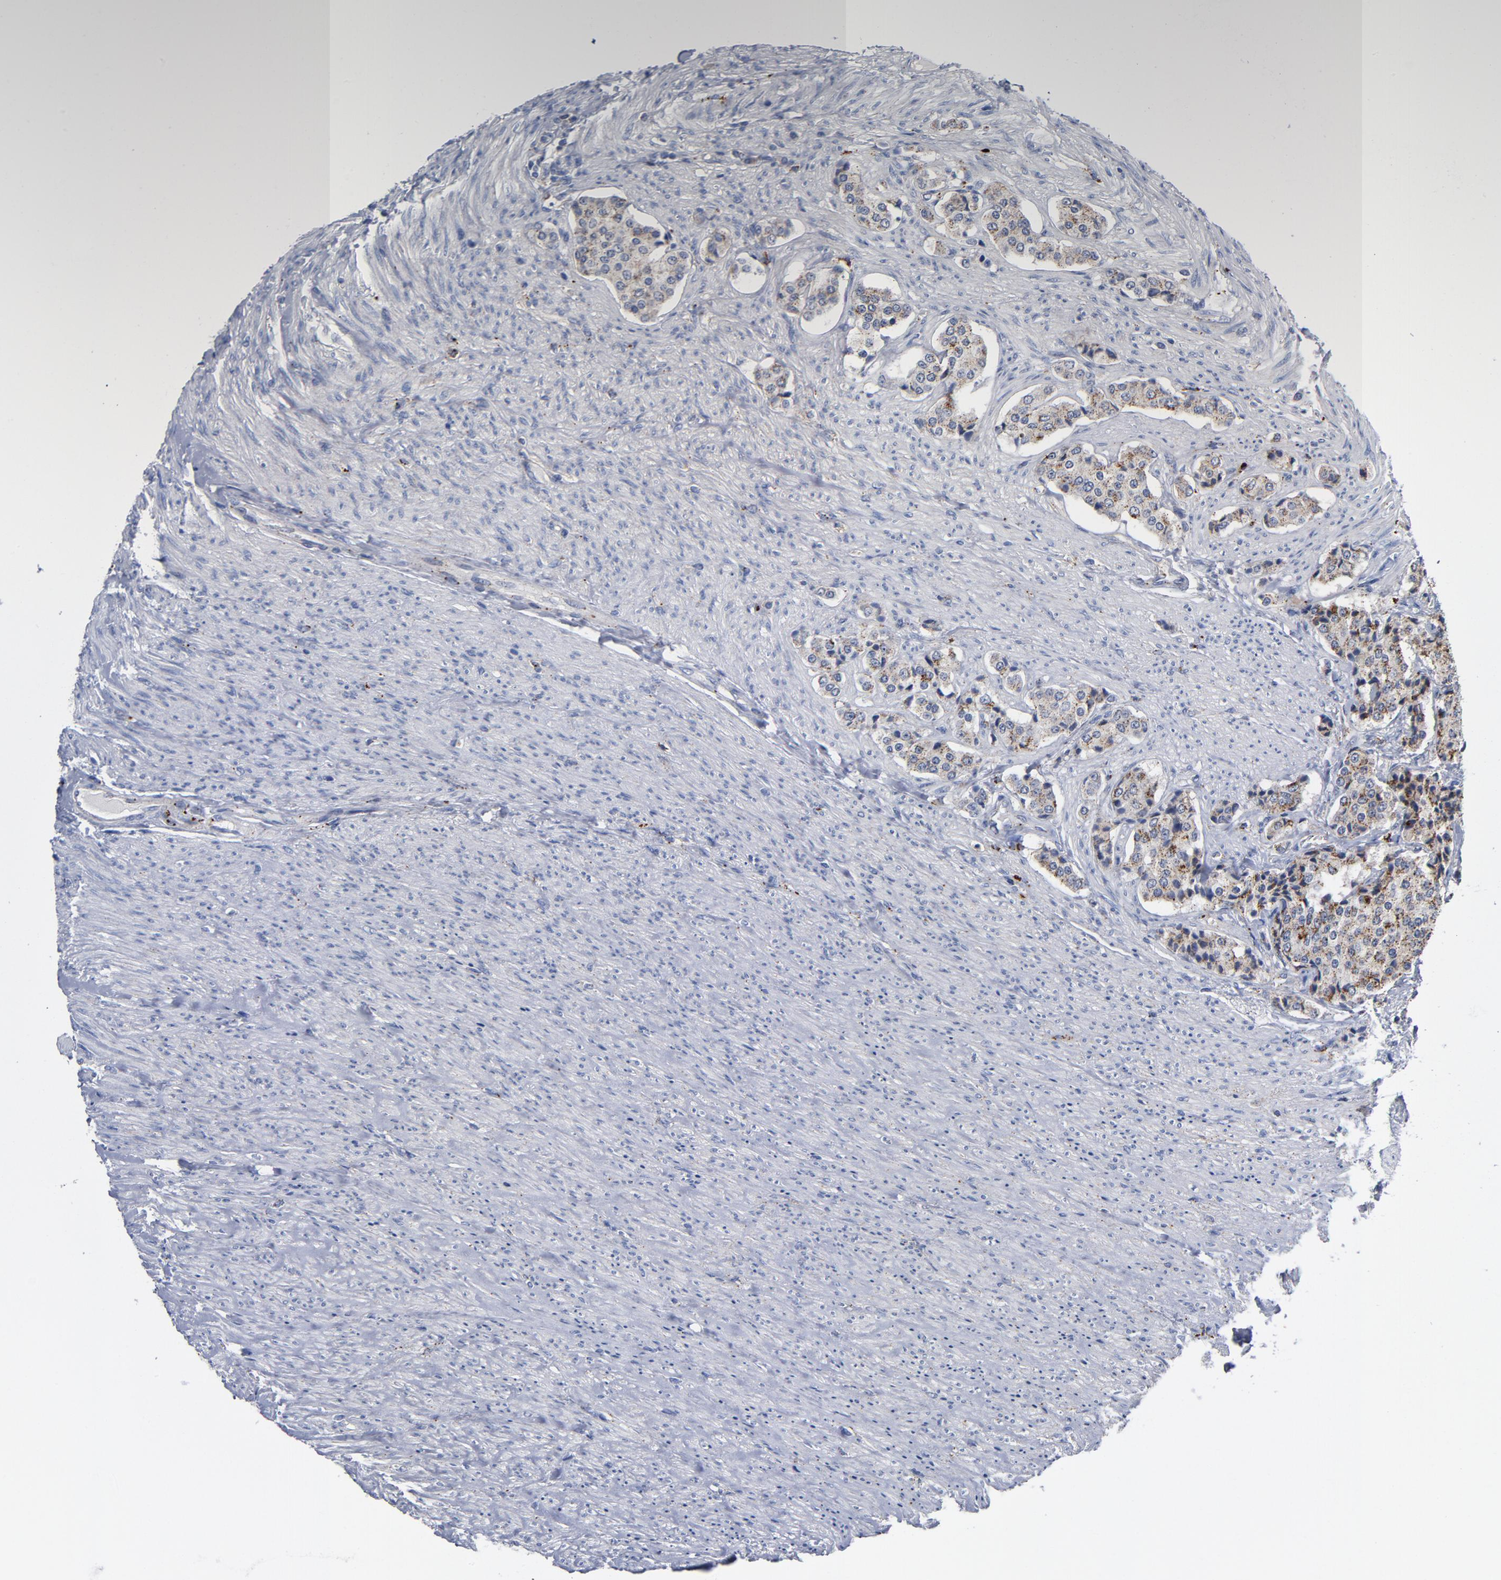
{"staining": {"intensity": "moderate", "quantity": ">75%", "location": "cytoplasmic/membranous"}, "tissue": "carcinoid", "cell_type": "Tumor cells", "image_type": "cancer", "snomed": [{"axis": "morphology", "description": "Carcinoid, malignant, NOS"}, {"axis": "topography", "description": "Colon"}], "caption": "Protein staining by immunohistochemistry (IHC) exhibits moderate cytoplasmic/membranous positivity in approximately >75% of tumor cells in carcinoid (malignant).", "gene": "AKT2", "patient": {"sex": "female", "age": 61}}